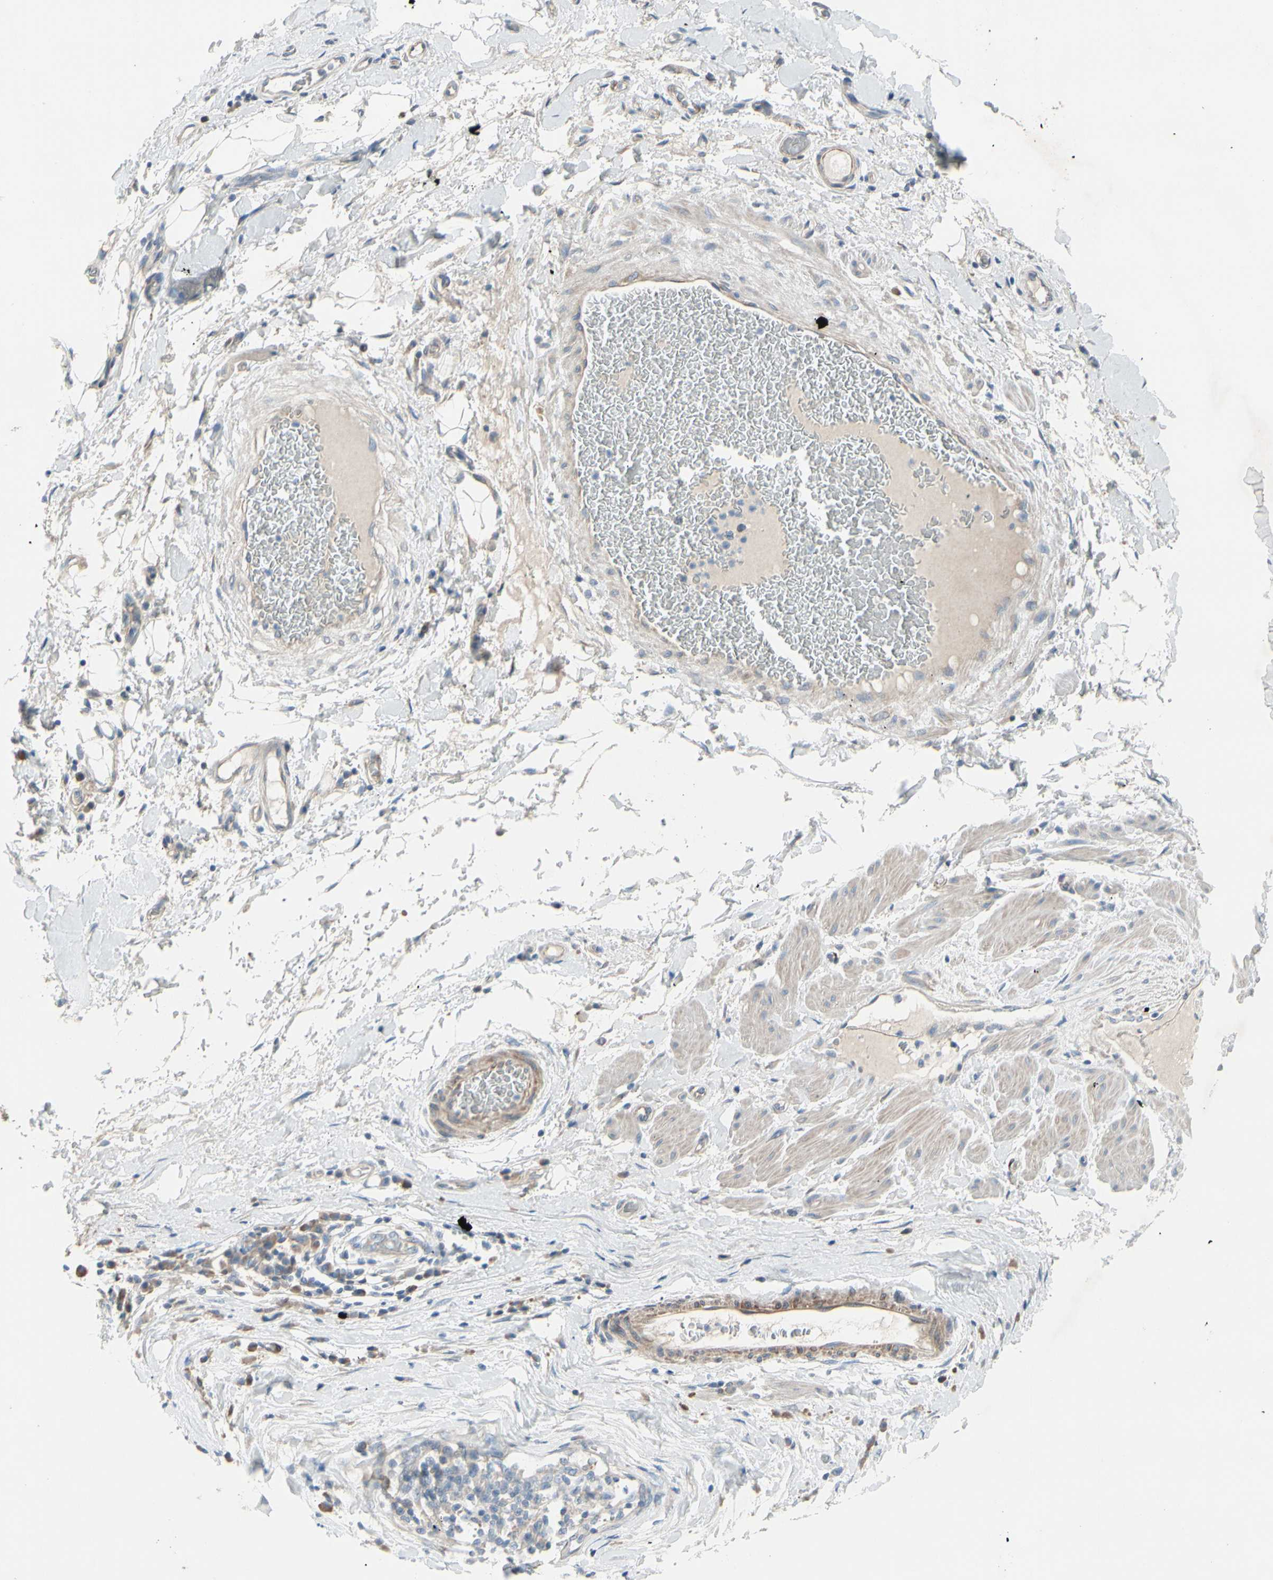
{"staining": {"intensity": "negative", "quantity": "none", "location": "none"}, "tissue": "adipose tissue", "cell_type": "Adipocytes", "image_type": "normal", "snomed": [{"axis": "morphology", "description": "Normal tissue, NOS"}, {"axis": "morphology", "description": "Adenocarcinoma, NOS"}, {"axis": "topography", "description": "Esophagus"}], "caption": "Immunohistochemistry (IHC) image of normal adipose tissue: human adipose tissue stained with DAB displays no significant protein staining in adipocytes.", "gene": "MAP2", "patient": {"sex": "male", "age": 62}}